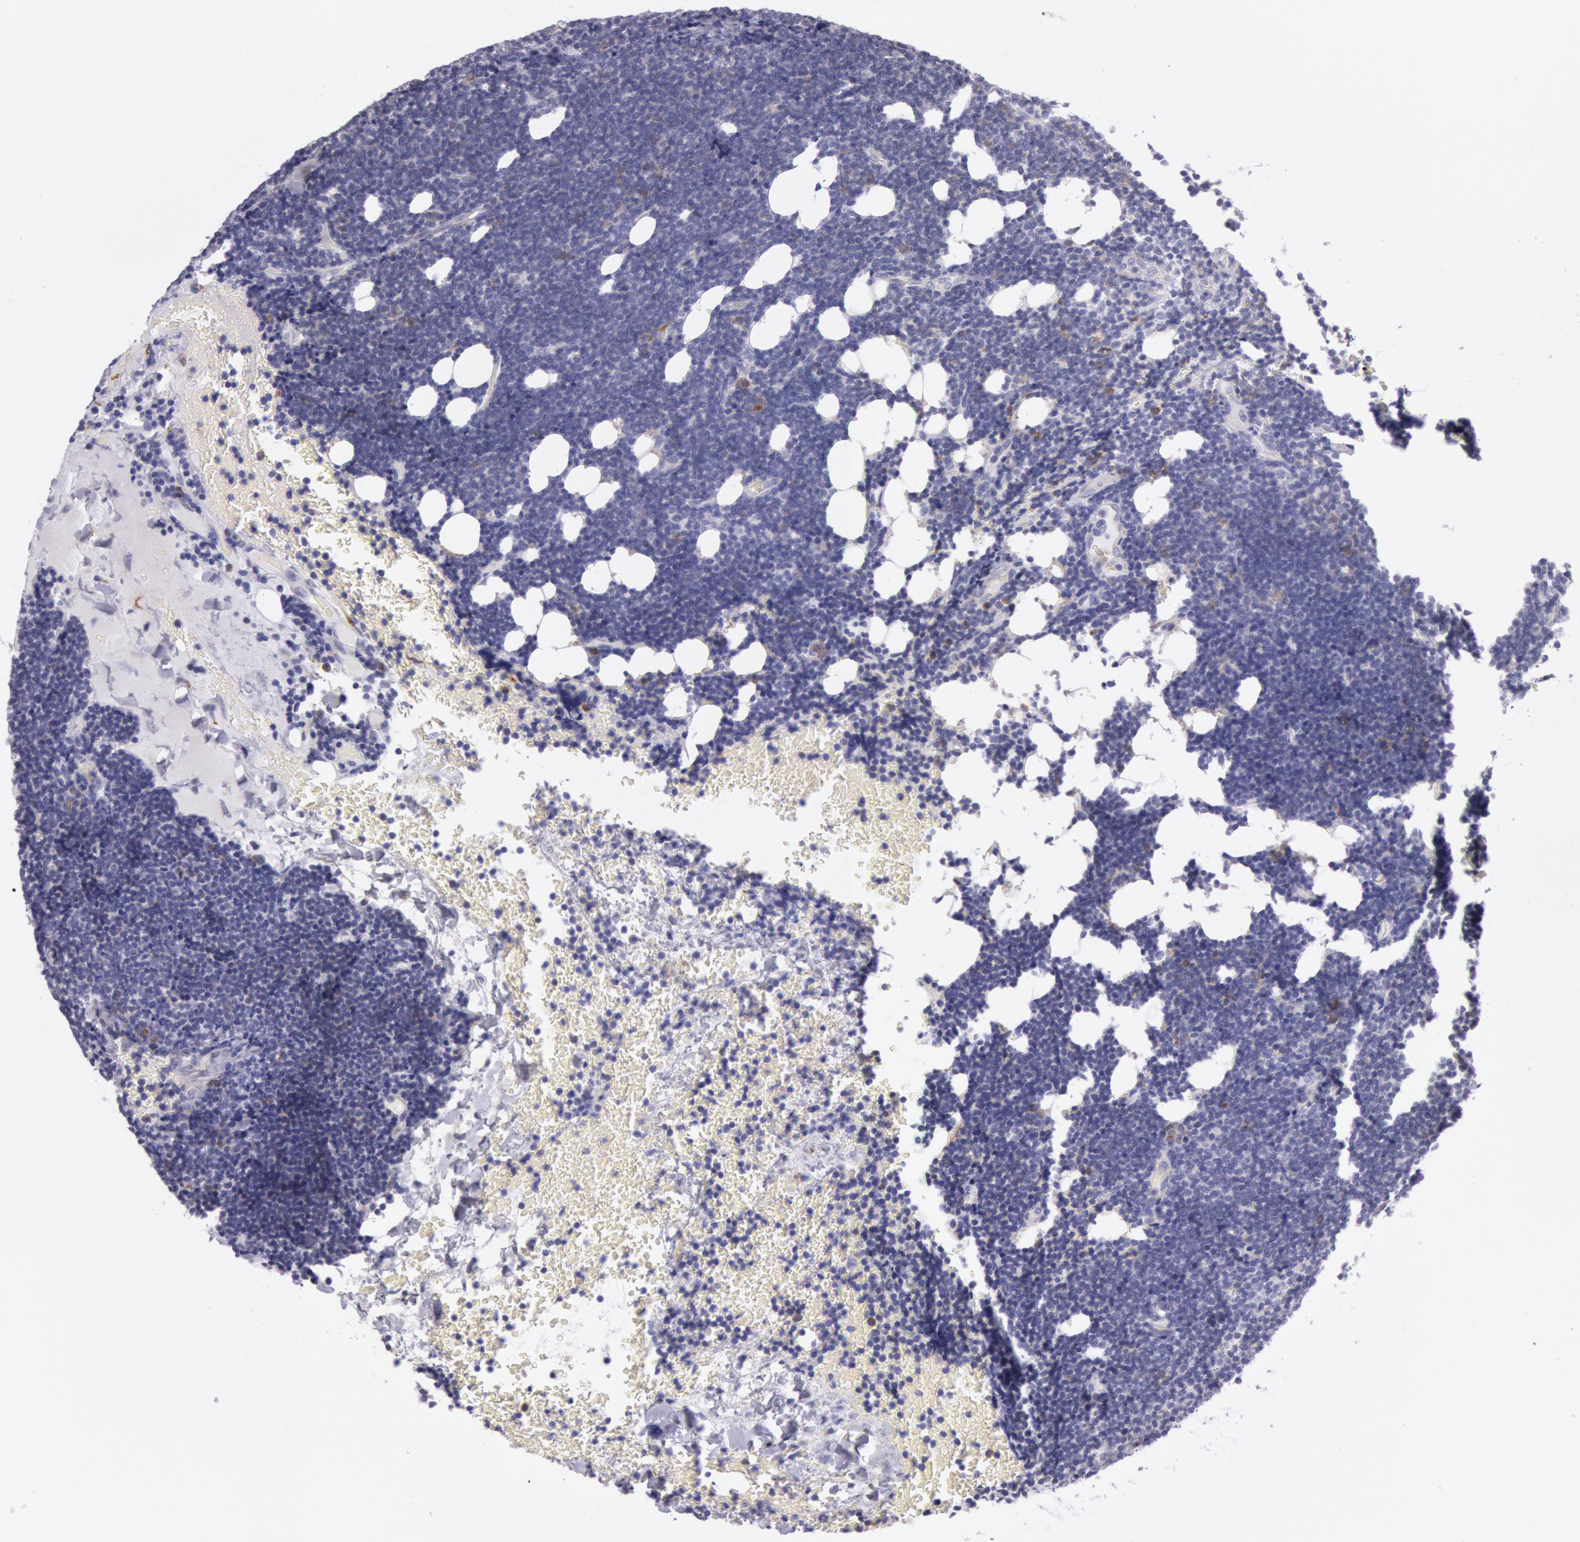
{"staining": {"intensity": "moderate", "quantity": "<25%", "location": "cytoplasmic/membranous"}, "tissue": "lymphoma", "cell_type": "Tumor cells", "image_type": "cancer", "snomed": [{"axis": "morphology", "description": "Malignant lymphoma, non-Hodgkin's type, Low grade"}, {"axis": "topography", "description": "Lymph node"}], "caption": "An immunohistochemistry histopathology image of tumor tissue is shown. Protein staining in brown shows moderate cytoplasmic/membranous positivity in lymphoma within tumor cells.", "gene": "CIDEB", "patient": {"sex": "female", "age": 51}}